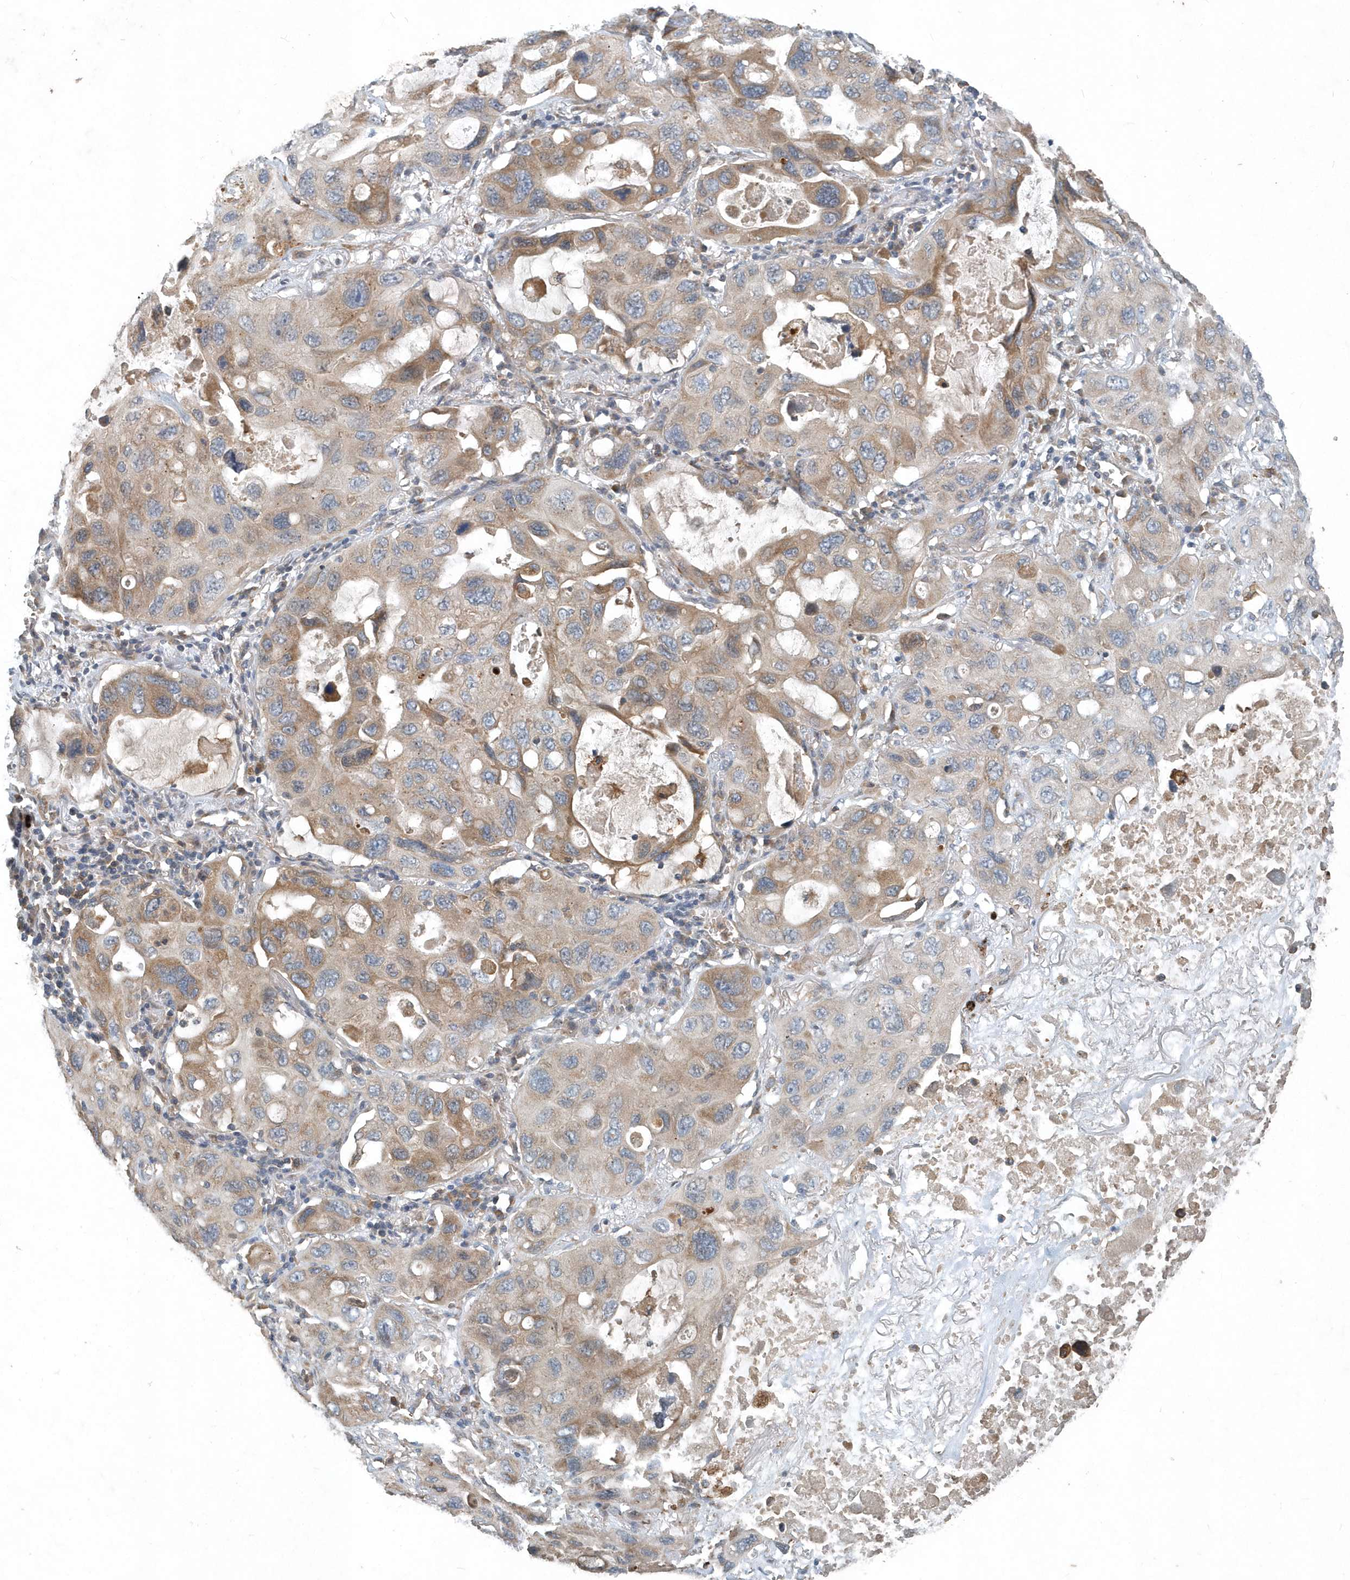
{"staining": {"intensity": "moderate", "quantity": "25%-75%", "location": "cytoplasmic/membranous"}, "tissue": "lung cancer", "cell_type": "Tumor cells", "image_type": "cancer", "snomed": [{"axis": "morphology", "description": "Squamous cell carcinoma, NOS"}, {"axis": "topography", "description": "Lung"}], "caption": "High-power microscopy captured an immunohistochemistry (IHC) micrograph of squamous cell carcinoma (lung), revealing moderate cytoplasmic/membranous expression in approximately 25%-75% of tumor cells.", "gene": "SCFD2", "patient": {"sex": "female", "age": 73}}